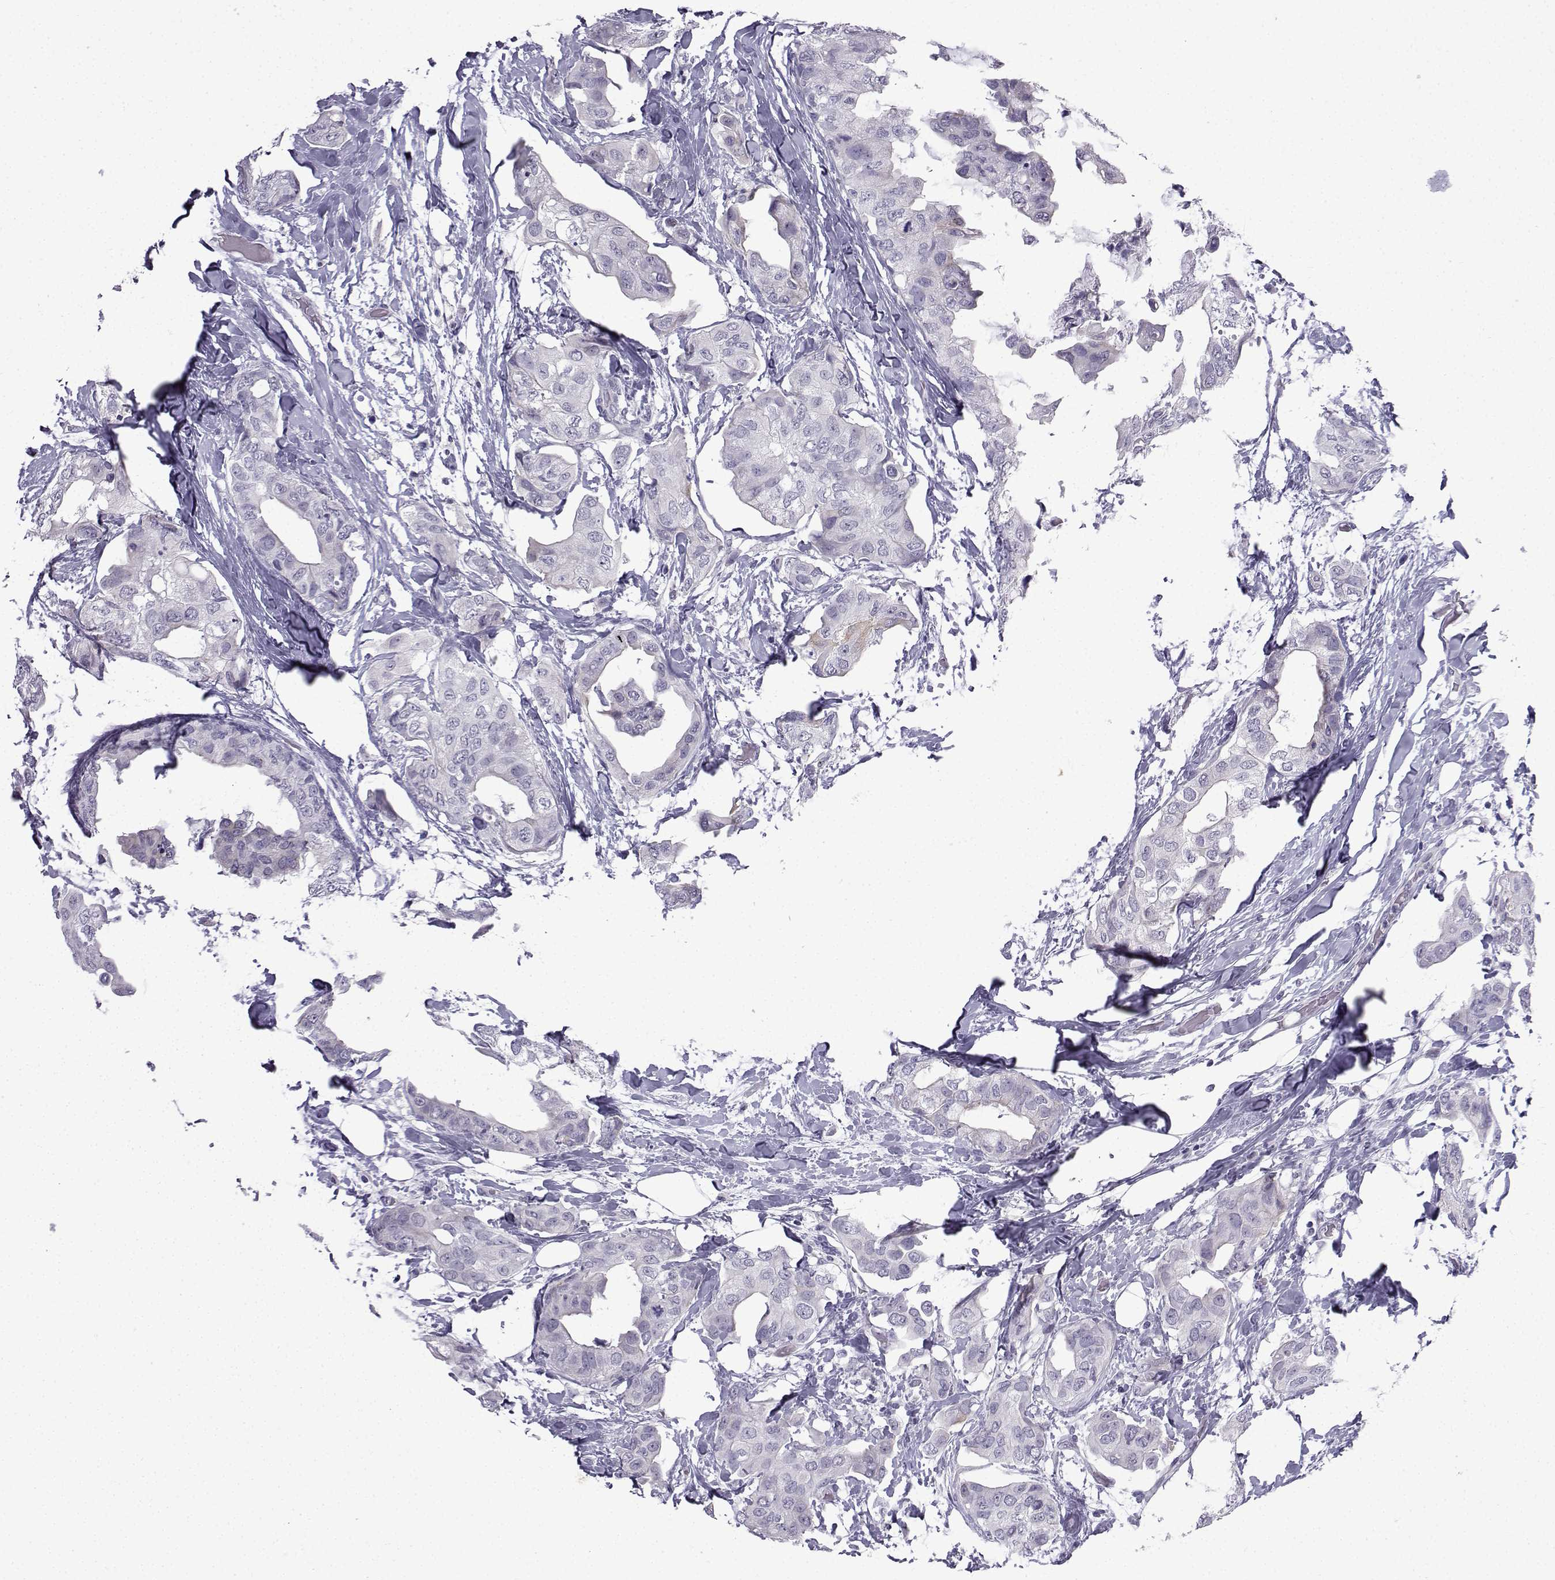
{"staining": {"intensity": "negative", "quantity": "none", "location": "none"}, "tissue": "breast cancer", "cell_type": "Tumor cells", "image_type": "cancer", "snomed": [{"axis": "morphology", "description": "Normal tissue, NOS"}, {"axis": "morphology", "description": "Duct carcinoma"}, {"axis": "topography", "description": "Breast"}], "caption": "Immunohistochemistry histopathology image of neoplastic tissue: breast cancer stained with DAB (3,3'-diaminobenzidine) demonstrates no significant protein staining in tumor cells.", "gene": "CFAP53", "patient": {"sex": "female", "age": 40}}